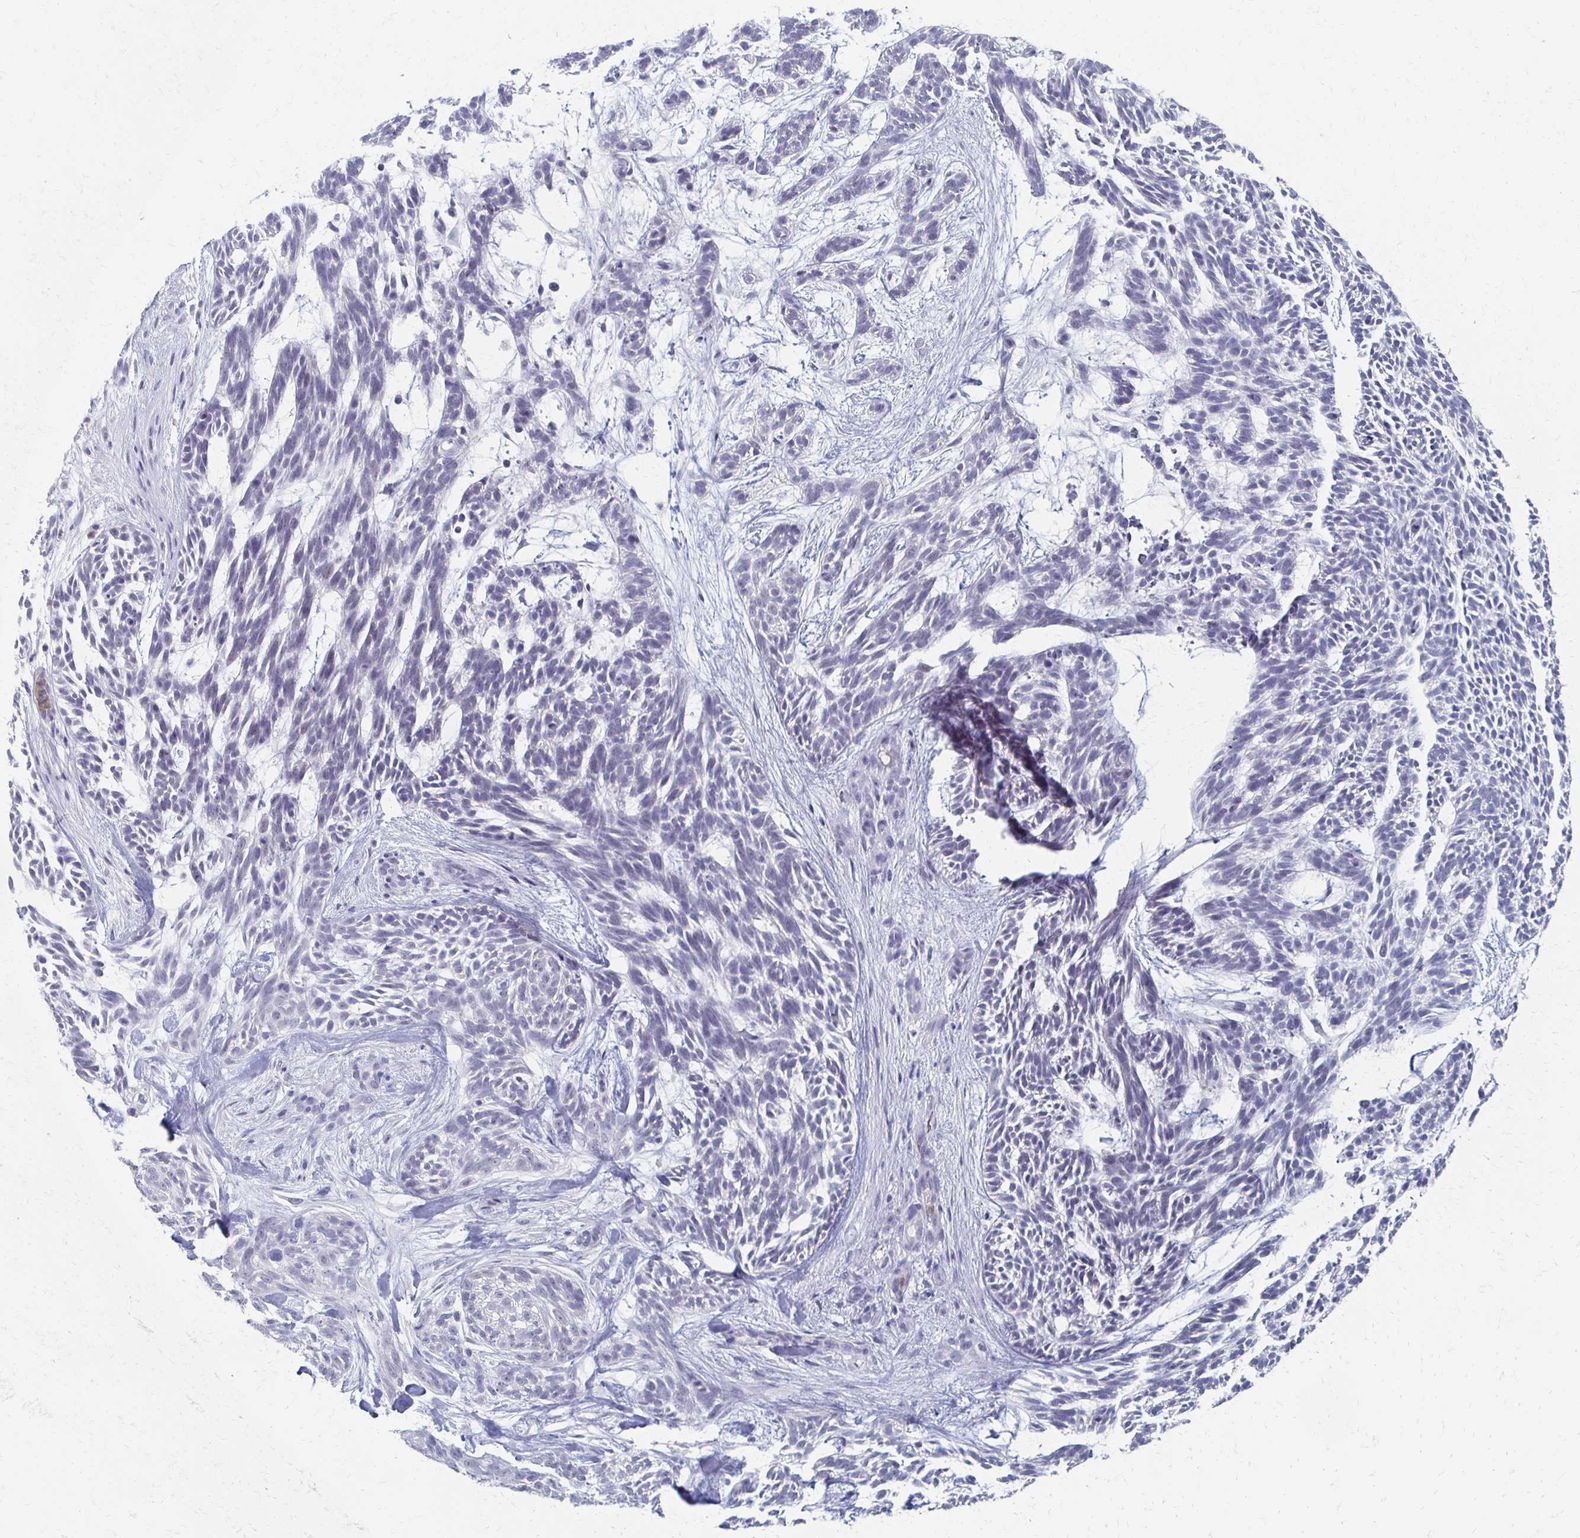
{"staining": {"intensity": "negative", "quantity": "none", "location": "none"}, "tissue": "skin cancer", "cell_type": "Tumor cells", "image_type": "cancer", "snomed": [{"axis": "morphology", "description": "Basal cell carcinoma"}, {"axis": "topography", "description": "Skin"}, {"axis": "topography", "description": "Skin, foot"}], "caption": "Immunohistochemical staining of human skin basal cell carcinoma displays no significant expression in tumor cells. The staining is performed using DAB brown chromogen with nuclei counter-stained in using hematoxylin.", "gene": "CXCR2", "patient": {"sex": "female", "age": 77}}